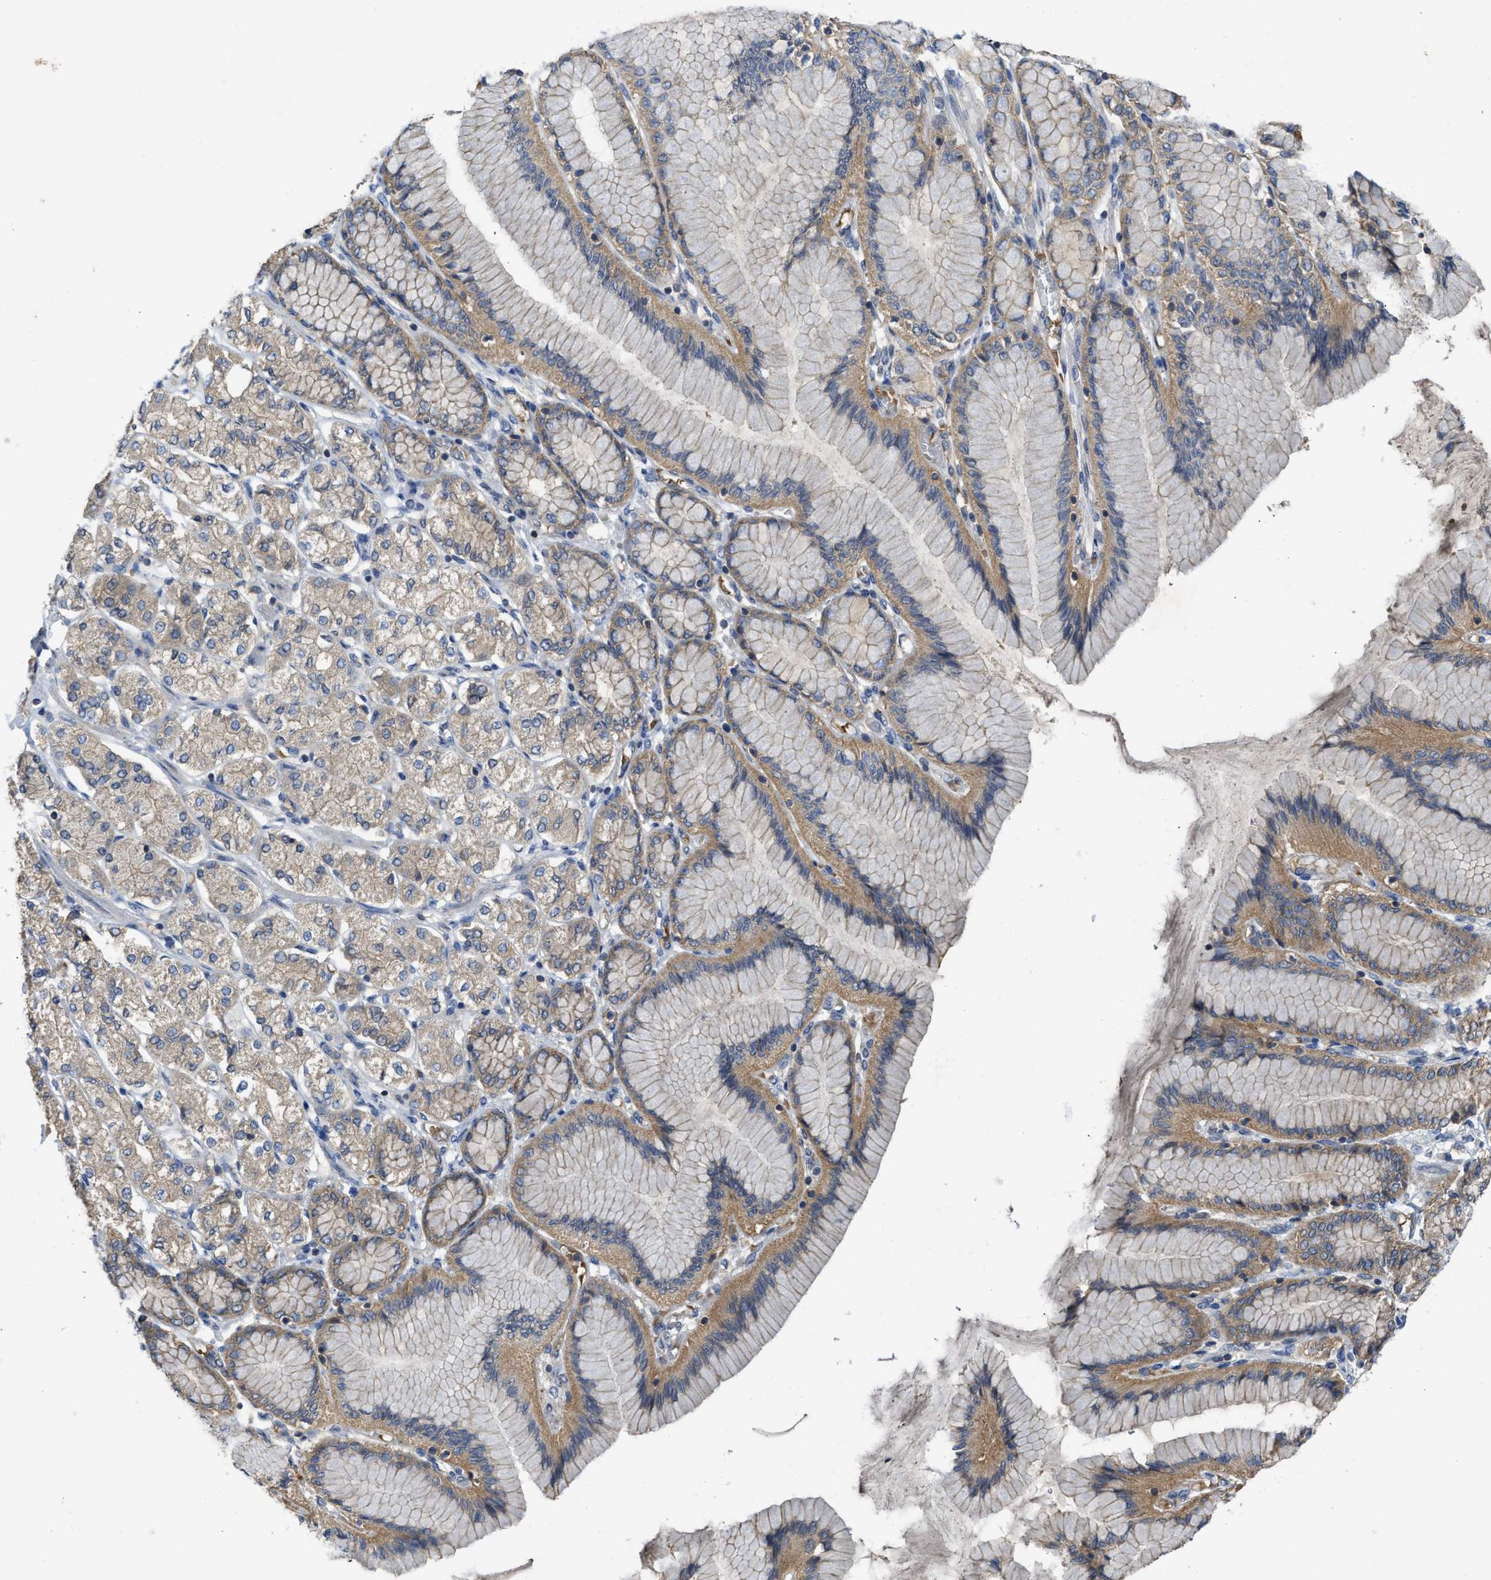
{"staining": {"intensity": "moderate", "quantity": ">75%", "location": "cytoplasmic/membranous"}, "tissue": "stomach cancer", "cell_type": "Tumor cells", "image_type": "cancer", "snomed": [{"axis": "morphology", "description": "Adenocarcinoma, NOS"}, {"axis": "topography", "description": "Stomach"}], "caption": "This is an image of immunohistochemistry (IHC) staining of stomach cancer (adenocarcinoma), which shows moderate staining in the cytoplasmic/membranous of tumor cells.", "gene": "PPP3CA", "patient": {"sex": "female", "age": 65}}